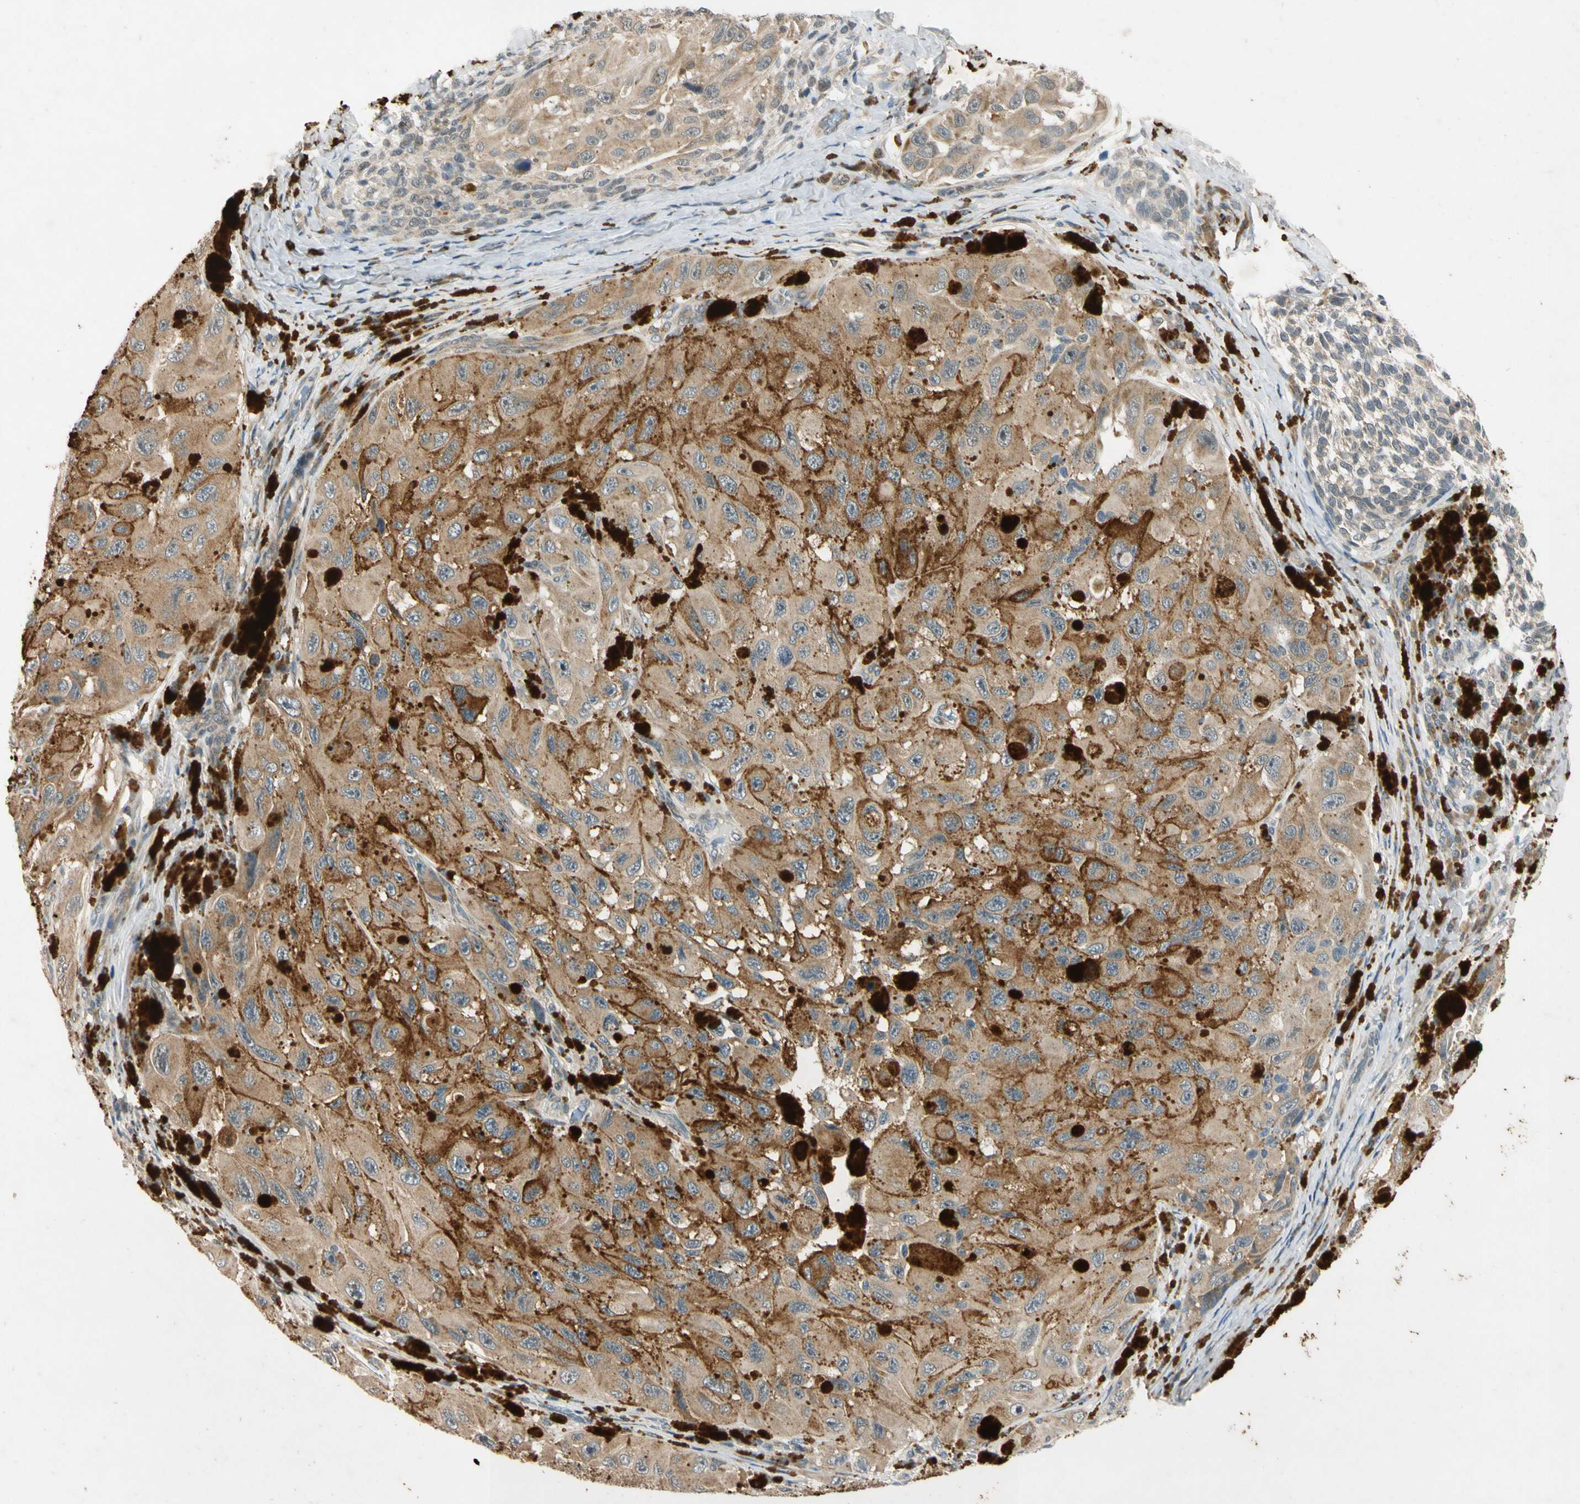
{"staining": {"intensity": "moderate", "quantity": ">75%", "location": "cytoplasmic/membranous"}, "tissue": "melanoma", "cell_type": "Tumor cells", "image_type": "cancer", "snomed": [{"axis": "morphology", "description": "Malignant melanoma, NOS"}, {"axis": "topography", "description": "Skin"}], "caption": "The histopathology image displays staining of malignant melanoma, revealing moderate cytoplasmic/membranous protein staining (brown color) within tumor cells.", "gene": "RPS6KB2", "patient": {"sex": "female", "age": 73}}